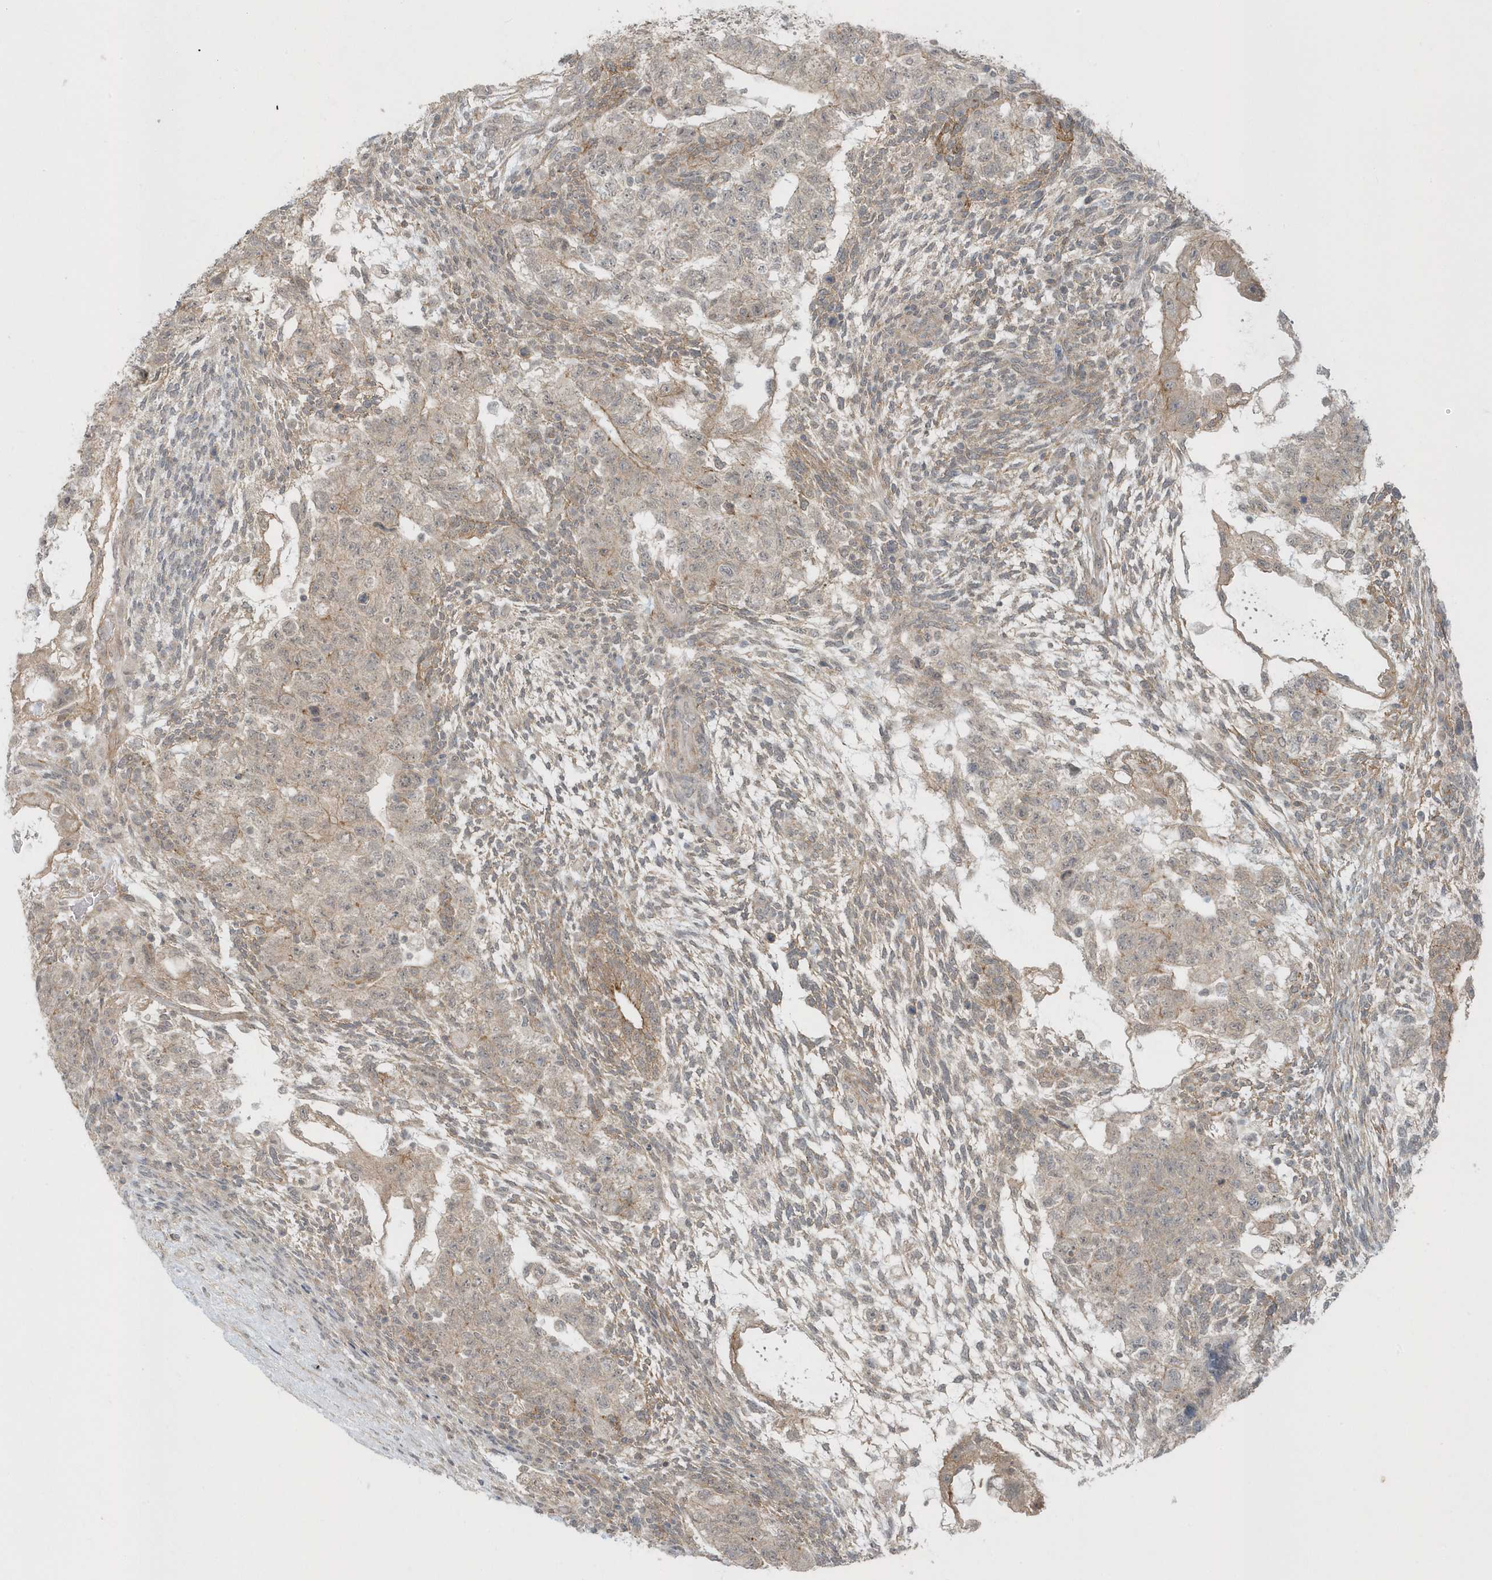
{"staining": {"intensity": "negative", "quantity": "none", "location": "none"}, "tissue": "testis cancer", "cell_type": "Tumor cells", "image_type": "cancer", "snomed": [{"axis": "morphology", "description": "Normal tissue, NOS"}, {"axis": "morphology", "description": "Carcinoma, Embryonal, NOS"}, {"axis": "topography", "description": "Testis"}], "caption": "The IHC micrograph has no significant expression in tumor cells of testis cancer tissue.", "gene": "PARD3B", "patient": {"sex": "male", "age": 36}}